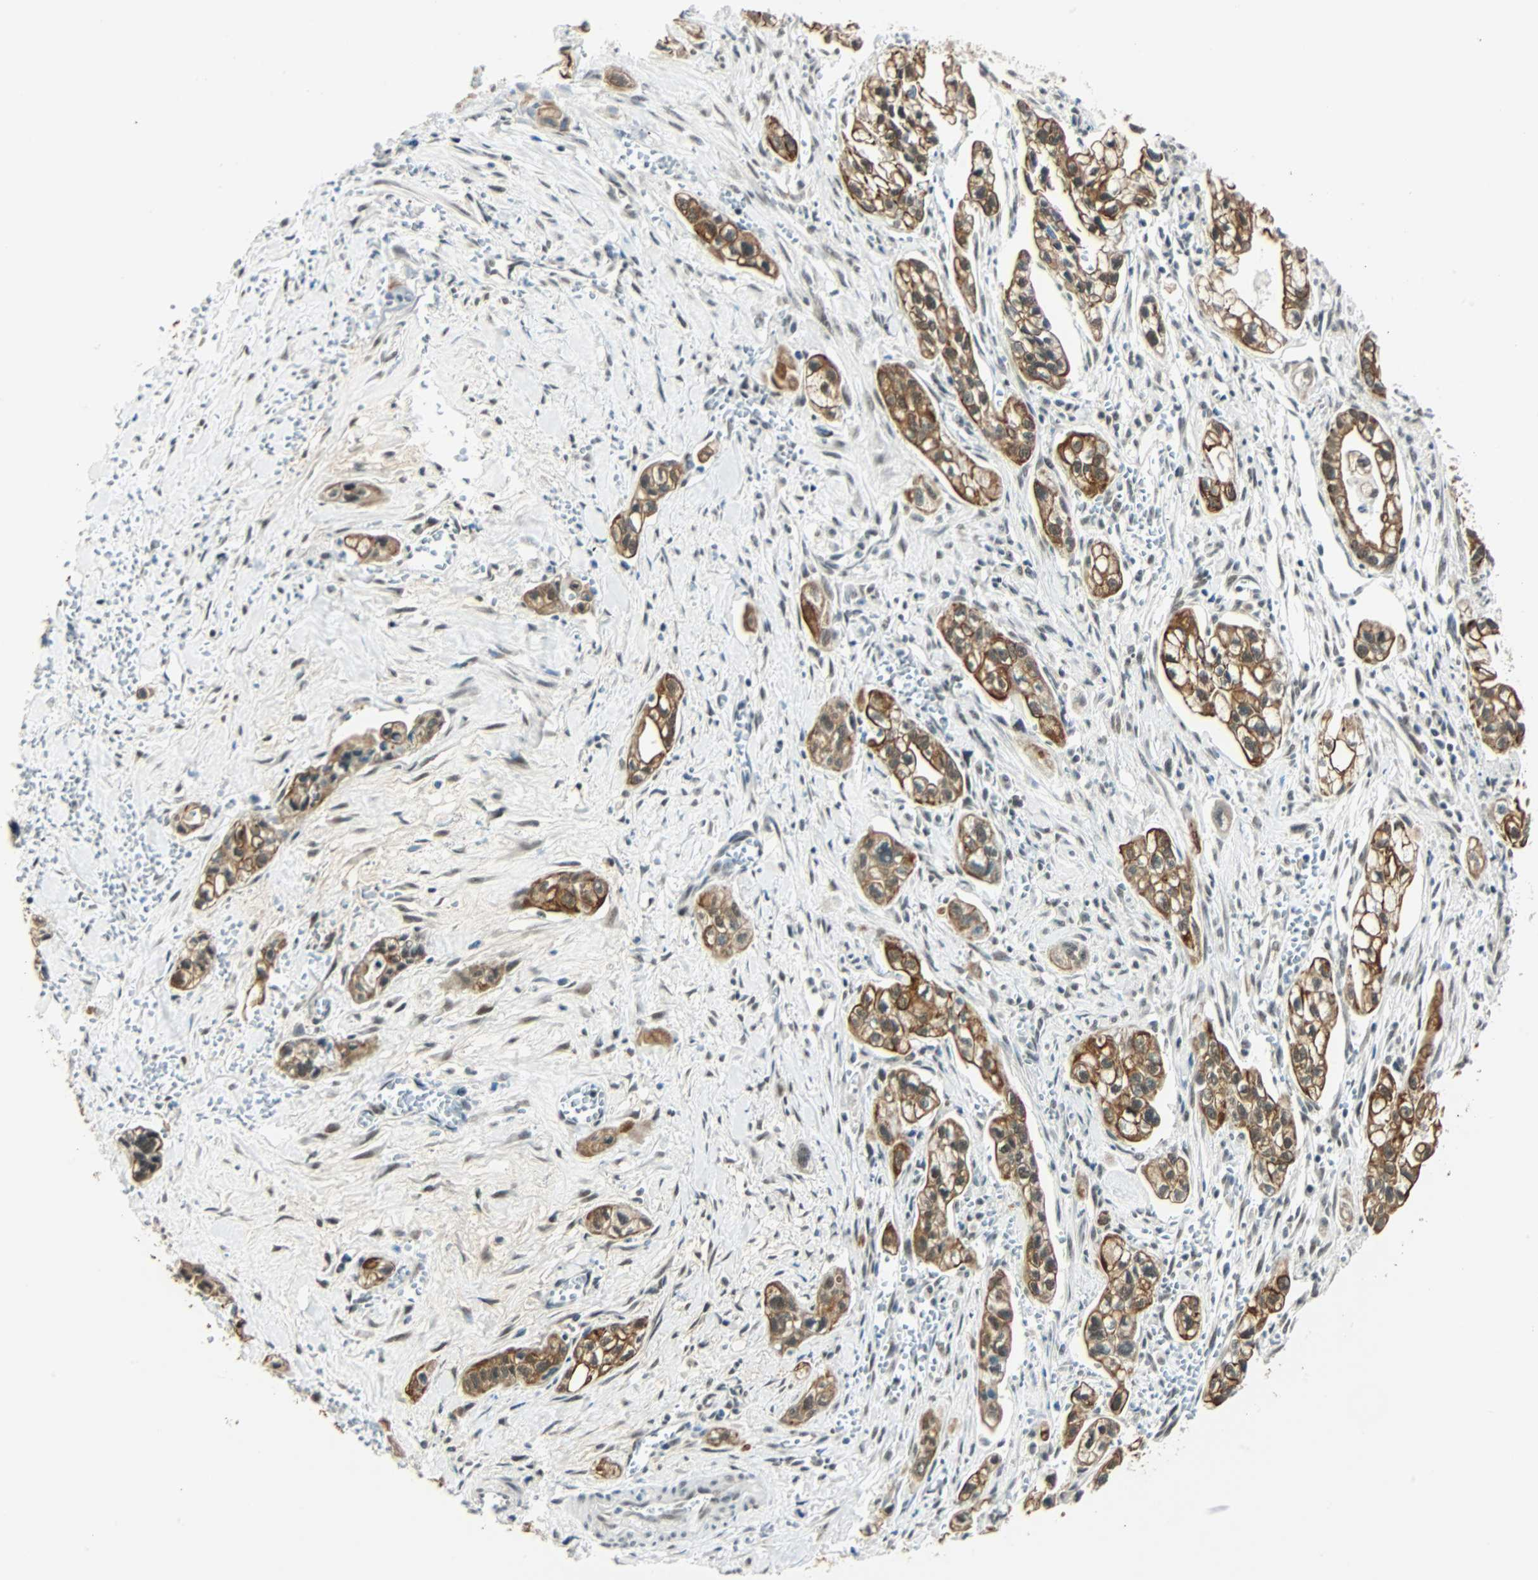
{"staining": {"intensity": "strong", "quantity": ">75%", "location": "cytoplasmic/membranous"}, "tissue": "pancreatic cancer", "cell_type": "Tumor cells", "image_type": "cancer", "snomed": [{"axis": "morphology", "description": "Adenocarcinoma, NOS"}, {"axis": "topography", "description": "Pancreas"}], "caption": "A high amount of strong cytoplasmic/membranous staining is present in about >75% of tumor cells in pancreatic adenocarcinoma tissue.", "gene": "NELFE", "patient": {"sex": "male", "age": 74}}